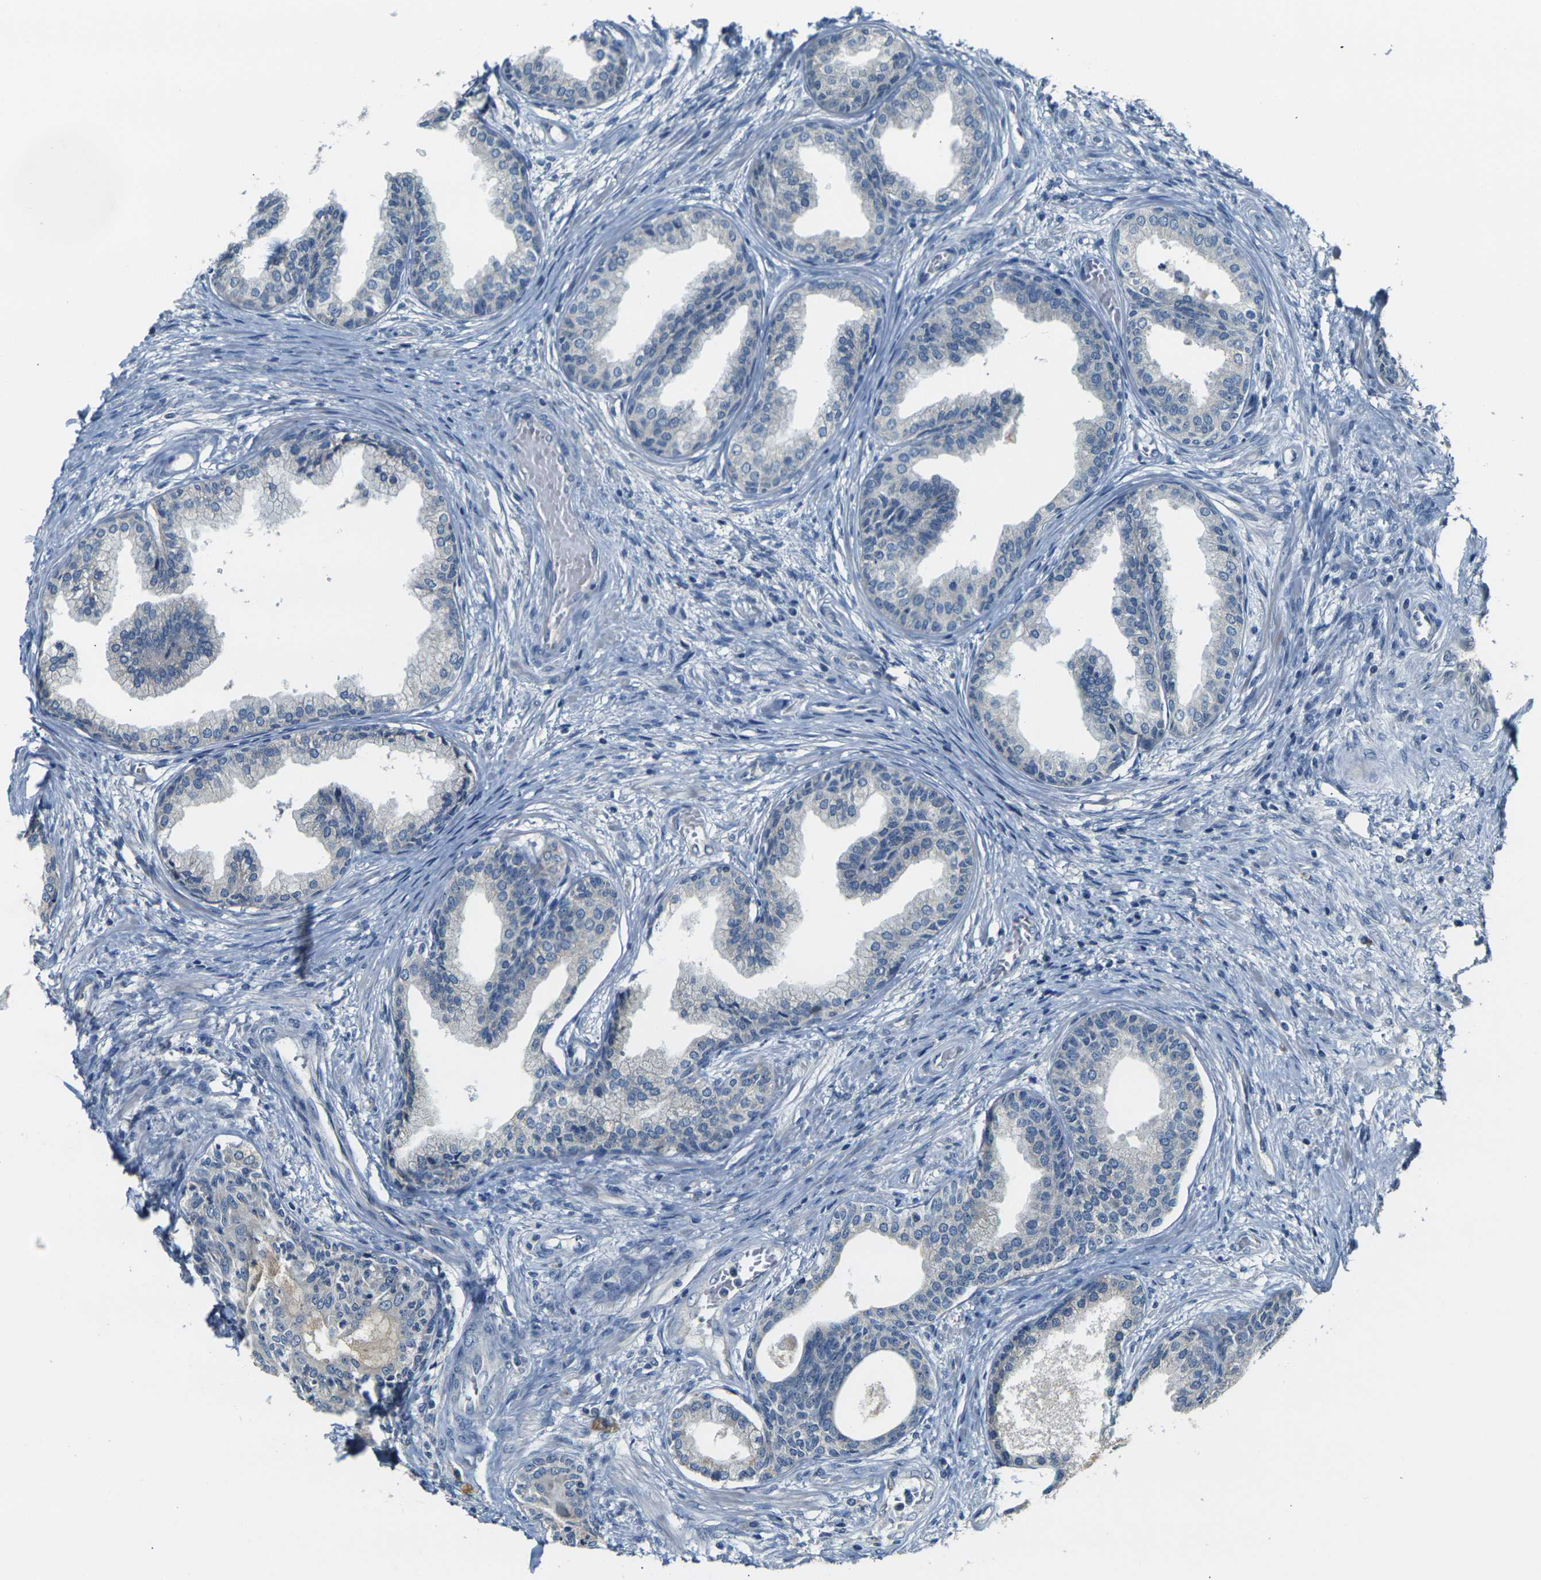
{"staining": {"intensity": "weak", "quantity": "<25%", "location": "cytoplasmic/membranous"}, "tissue": "prostate", "cell_type": "Glandular cells", "image_type": "normal", "snomed": [{"axis": "morphology", "description": "Normal tissue, NOS"}, {"axis": "topography", "description": "Prostate"}], "caption": "This is an immunohistochemistry (IHC) photomicrograph of benign prostate. There is no staining in glandular cells.", "gene": "SHISAL2B", "patient": {"sex": "male", "age": 76}}